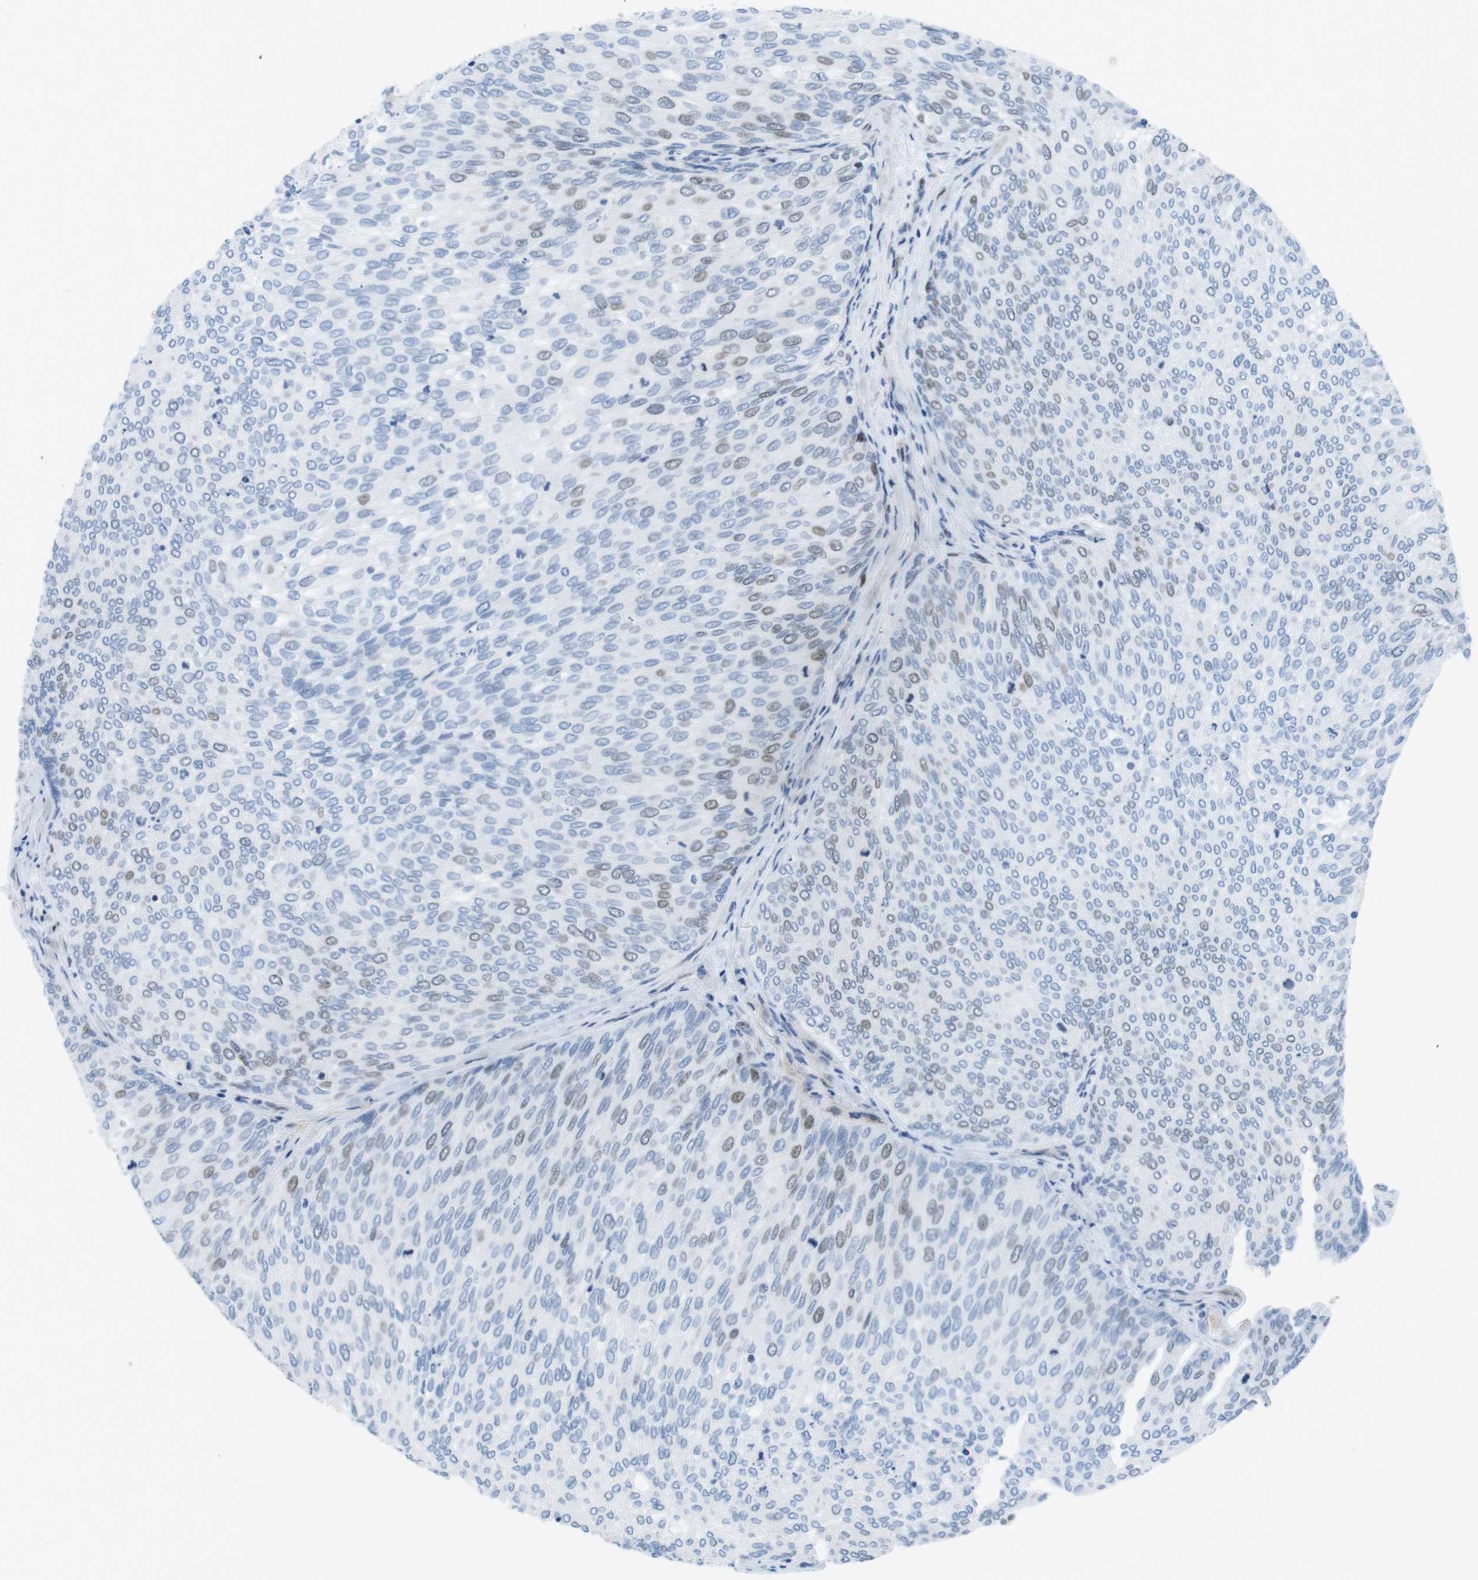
{"staining": {"intensity": "weak", "quantity": "<25%", "location": "nuclear"}, "tissue": "urothelial cancer", "cell_type": "Tumor cells", "image_type": "cancer", "snomed": [{"axis": "morphology", "description": "Urothelial carcinoma, Low grade"}, {"axis": "topography", "description": "Urinary bladder"}], "caption": "The photomicrograph reveals no staining of tumor cells in low-grade urothelial carcinoma.", "gene": "CHAF1A", "patient": {"sex": "female", "age": 79}}